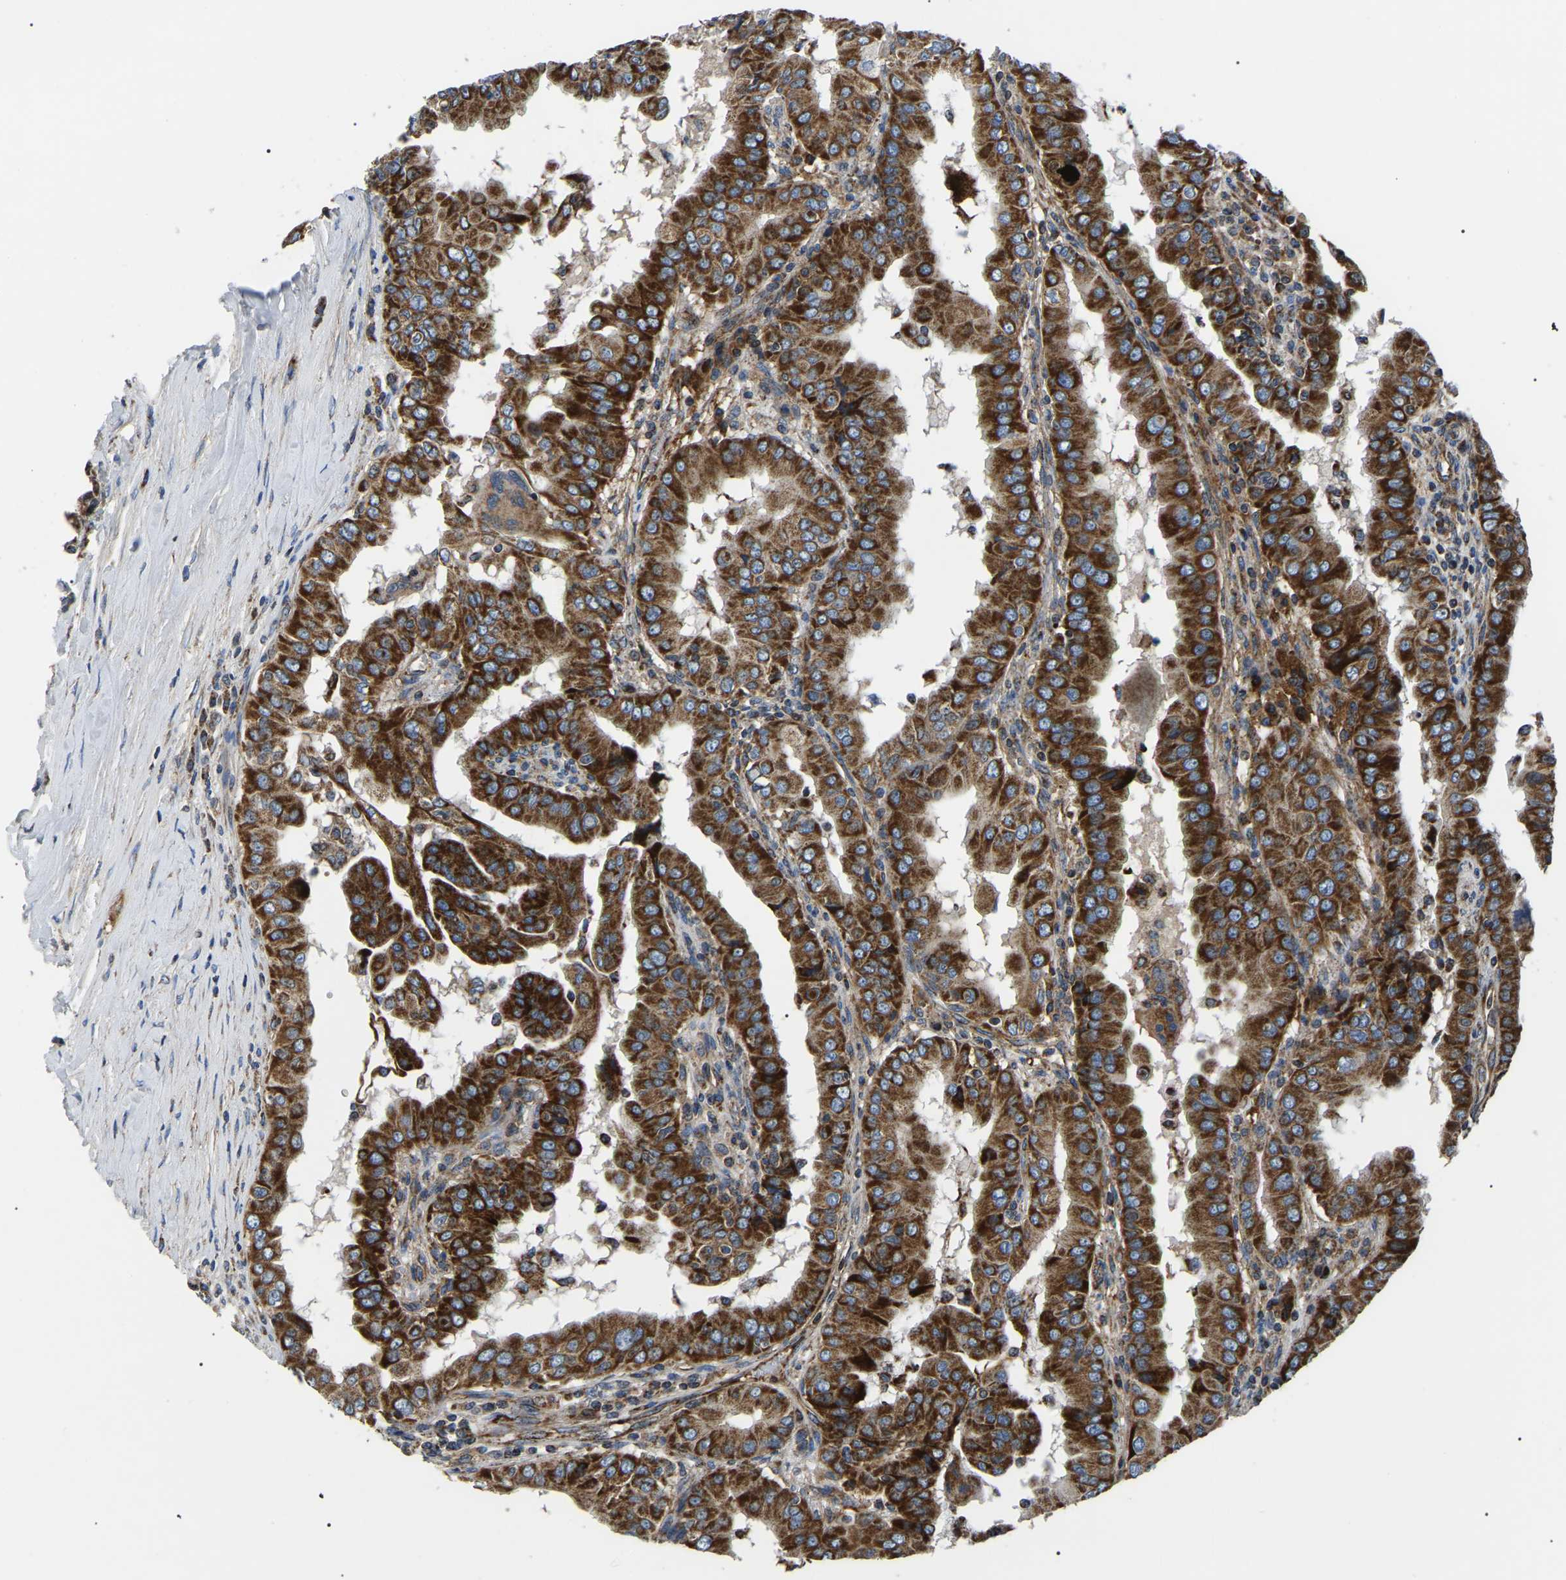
{"staining": {"intensity": "strong", "quantity": ">75%", "location": "cytoplasmic/membranous"}, "tissue": "thyroid cancer", "cell_type": "Tumor cells", "image_type": "cancer", "snomed": [{"axis": "morphology", "description": "Papillary adenocarcinoma, NOS"}, {"axis": "topography", "description": "Thyroid gland"}], "caption": "Protein positivity by IHC reveals strong cytoplasmic/membranous positivity in about >75% of tumor cells in papillary adenocarcinoma (thyroid). The staining was performed using DAB, with brown indicating positive protein expression. Nuclei are stained blue with hematoxylin.", "gene": "PPM1E", "patient": {"sex": "male", "age": 33}}